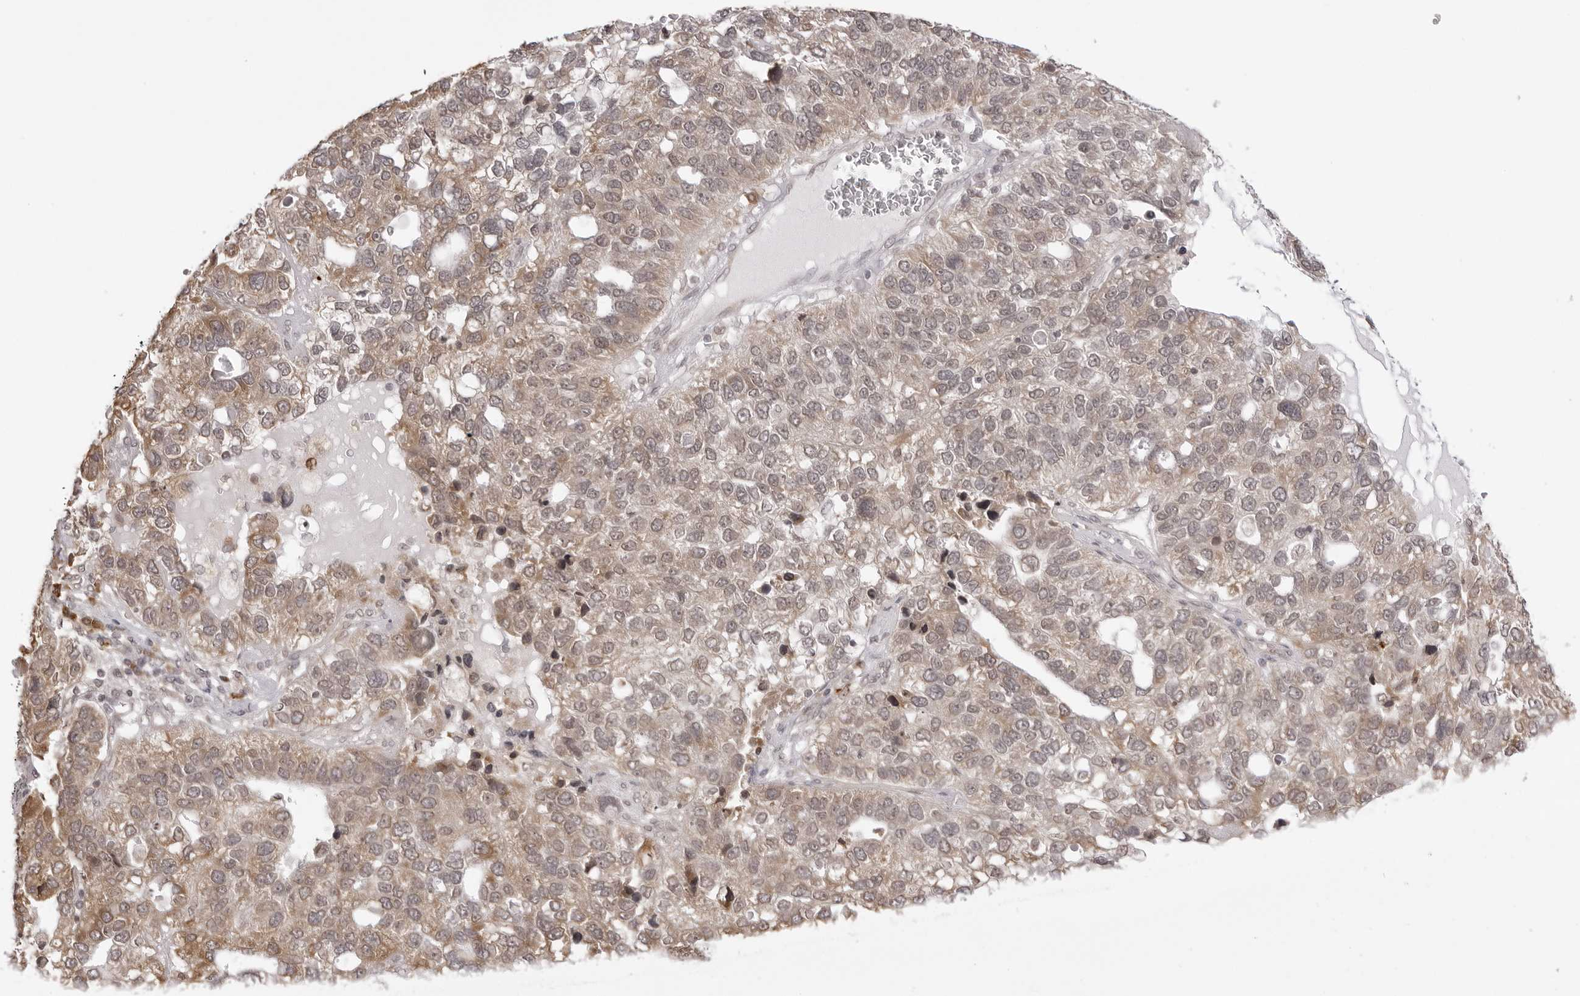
{"staining": {"intensity": "moderate", "quantity": ">75%", "location": "cytoplasmic/membranous"}, "tissue": "pancreatic cancer", "cell_type": "Tumor cells", "image_type": "cancer", "snomed": [{"axis": "morphology", "description": "Adenocarcinoma, NOS"}, {"axis": "topography", "description": "Pancreas"}], "caption": "Adenocarcinoma (pancreatic) stained with immunohistochemistry (IHC) displays moderate cytoplasmic/membranous expression in about >75% of tumor cells.", "gene": "ZC3H11A", "patient": {"sex": "female", "age": 61}}